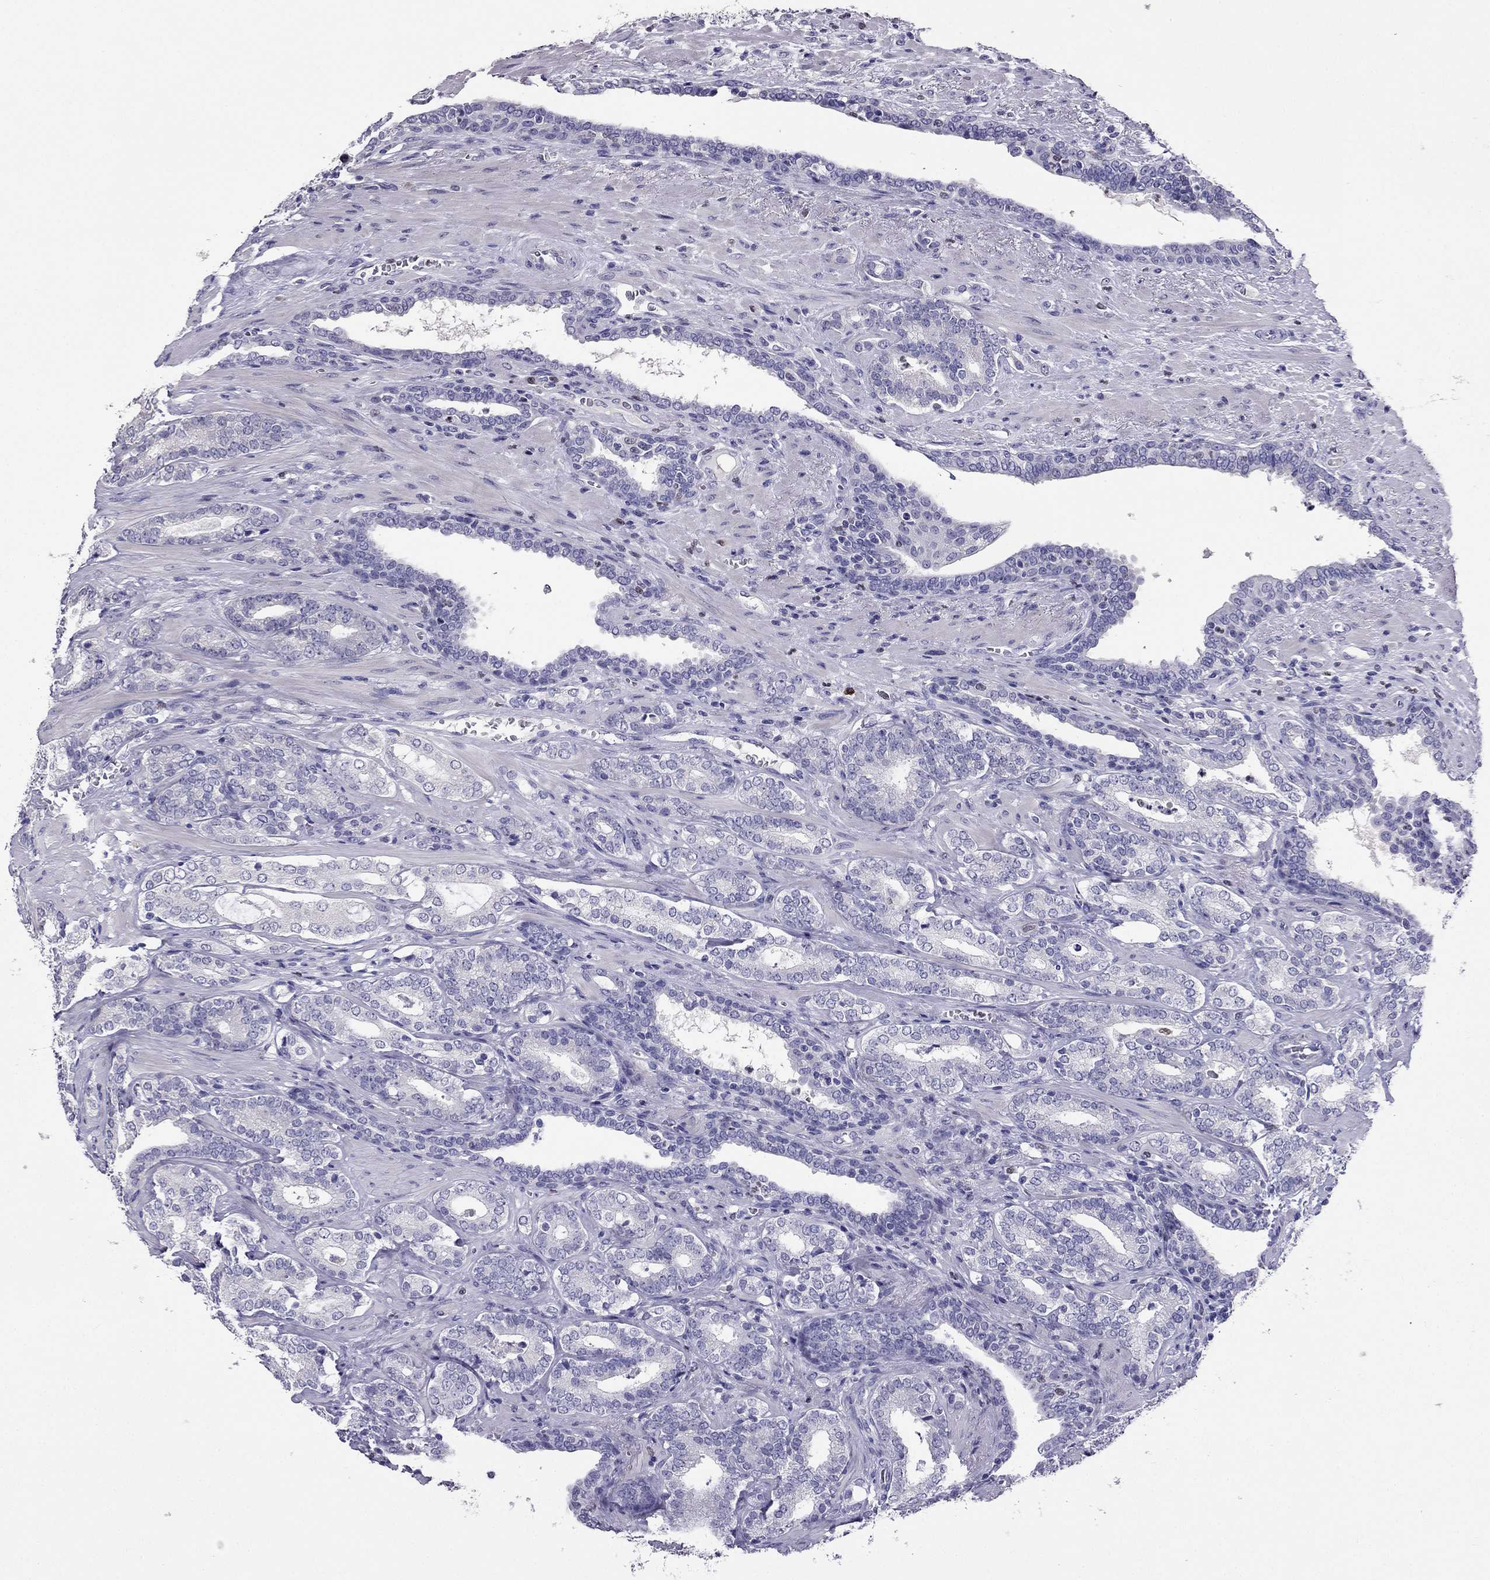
{"staining": {"intensity": "negative", "quantity": "none", "location": "none"}, "tissue": "prostate cancer", "cell_type": "Tumor cells", "image_type": "cancer", "snomed": [{"axis": "morphology", "description": "Adenocarcinoma, Low grade"}, {"axis": "topography", "description": "Prostate"}], "caption": "Immunohistochemistry of adenocarcinoma (low-grade) (prostate) demonstrates no staining in tumor cells.", "gene": "ARID3A", "patient": {"sex": "male", "age": 61}}